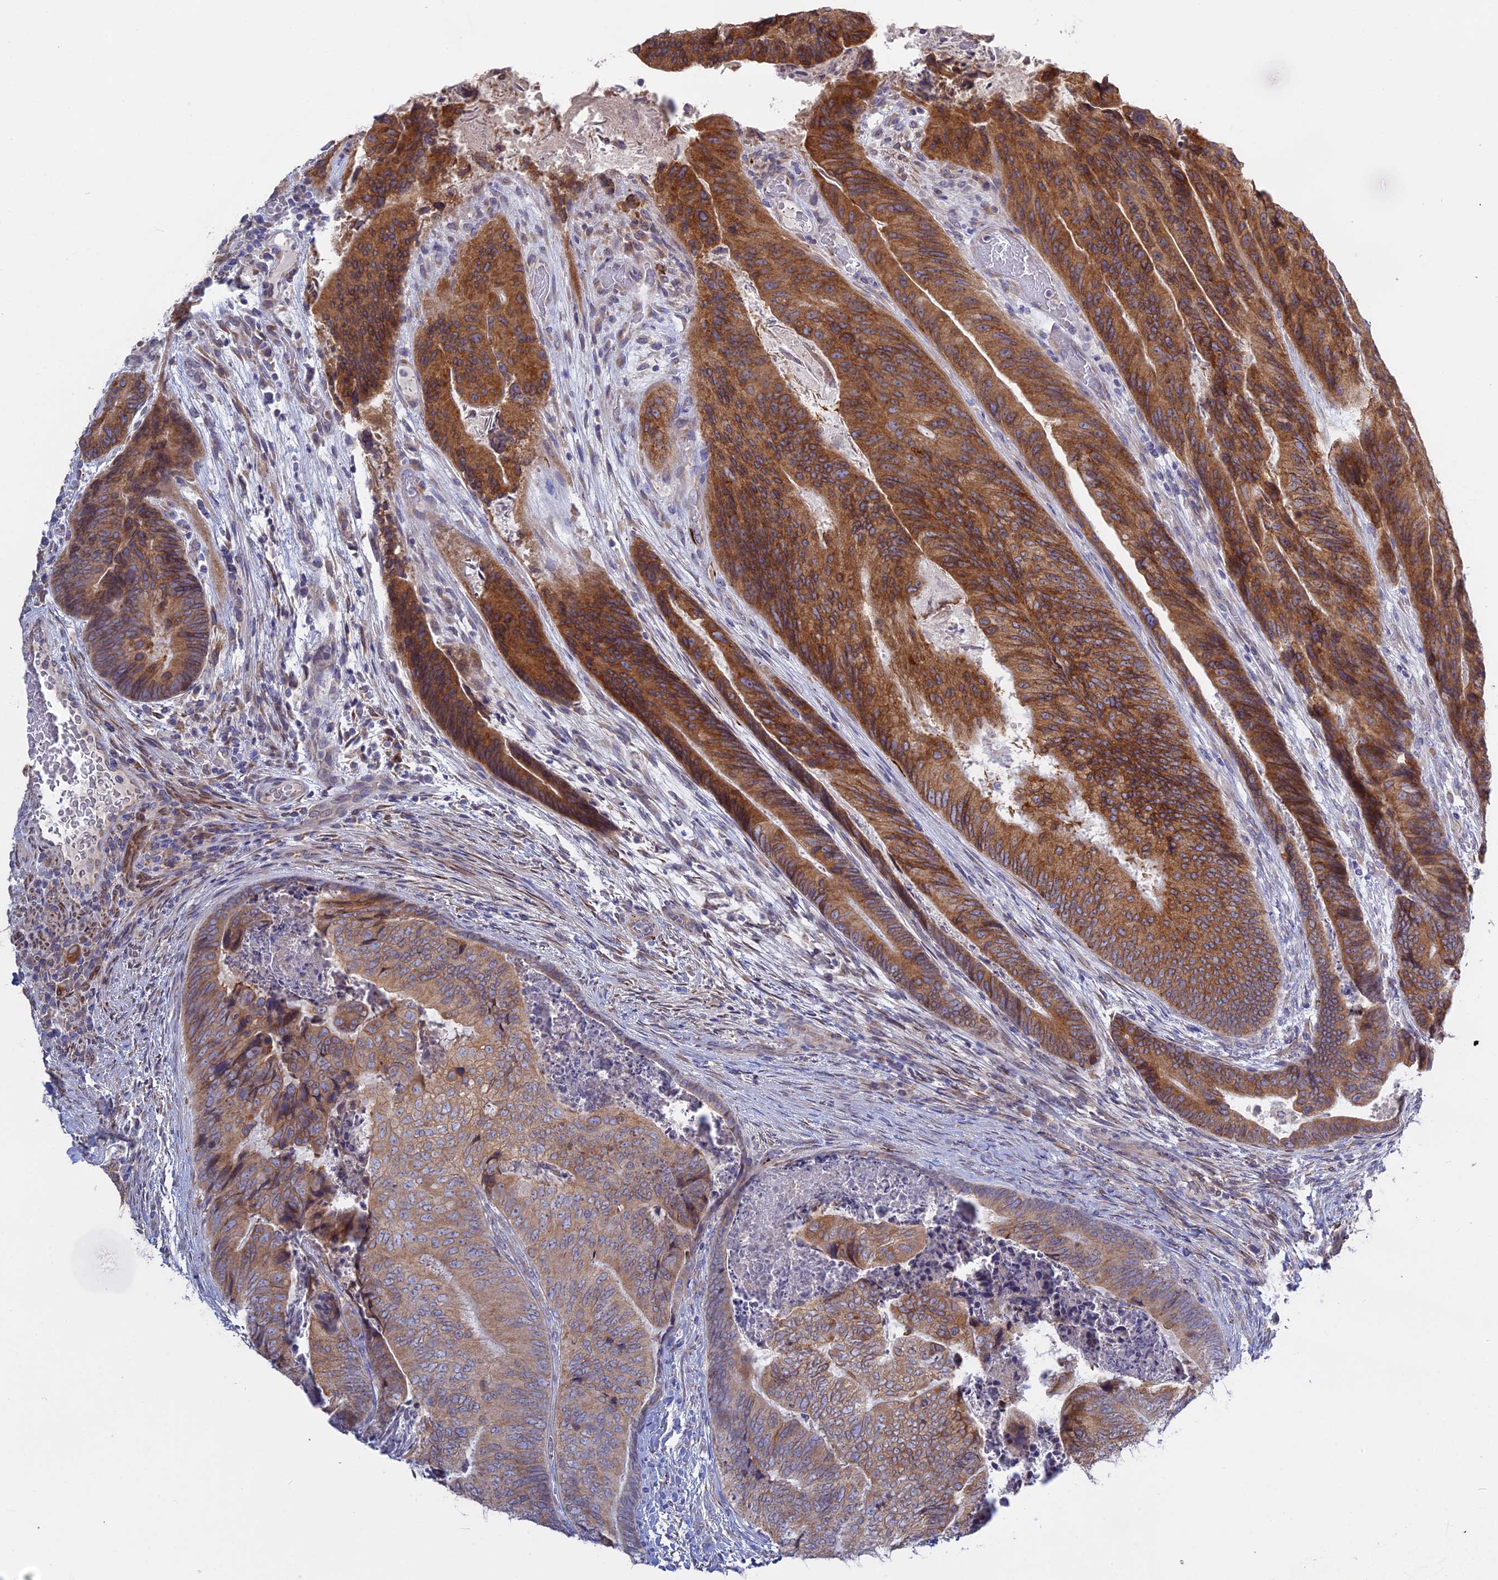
{"staining": {"intensity": "strong", "quantity": "25%-75%", "location": "cytoplasmic/membranous"}, "tissue": "colorectal cancer", "cell_type": "Tumor cells", "image_type": "cancer", "snomed": [{"axis": "morphology", "description": "Adenocarcinoma, NOS"}, {"axis": "topography", "description": "Colon"}], "caption": "High-power microscopy captured an immunohistochemistry photomicrograph of colorectal cancer (adenocarcinoma), revealing strong cytoplasmic/membranous positivity in approximately 25%-75% of tumor cells.", "gene": "TLCD1", "patient": {"sex": "female", "age": 67}}